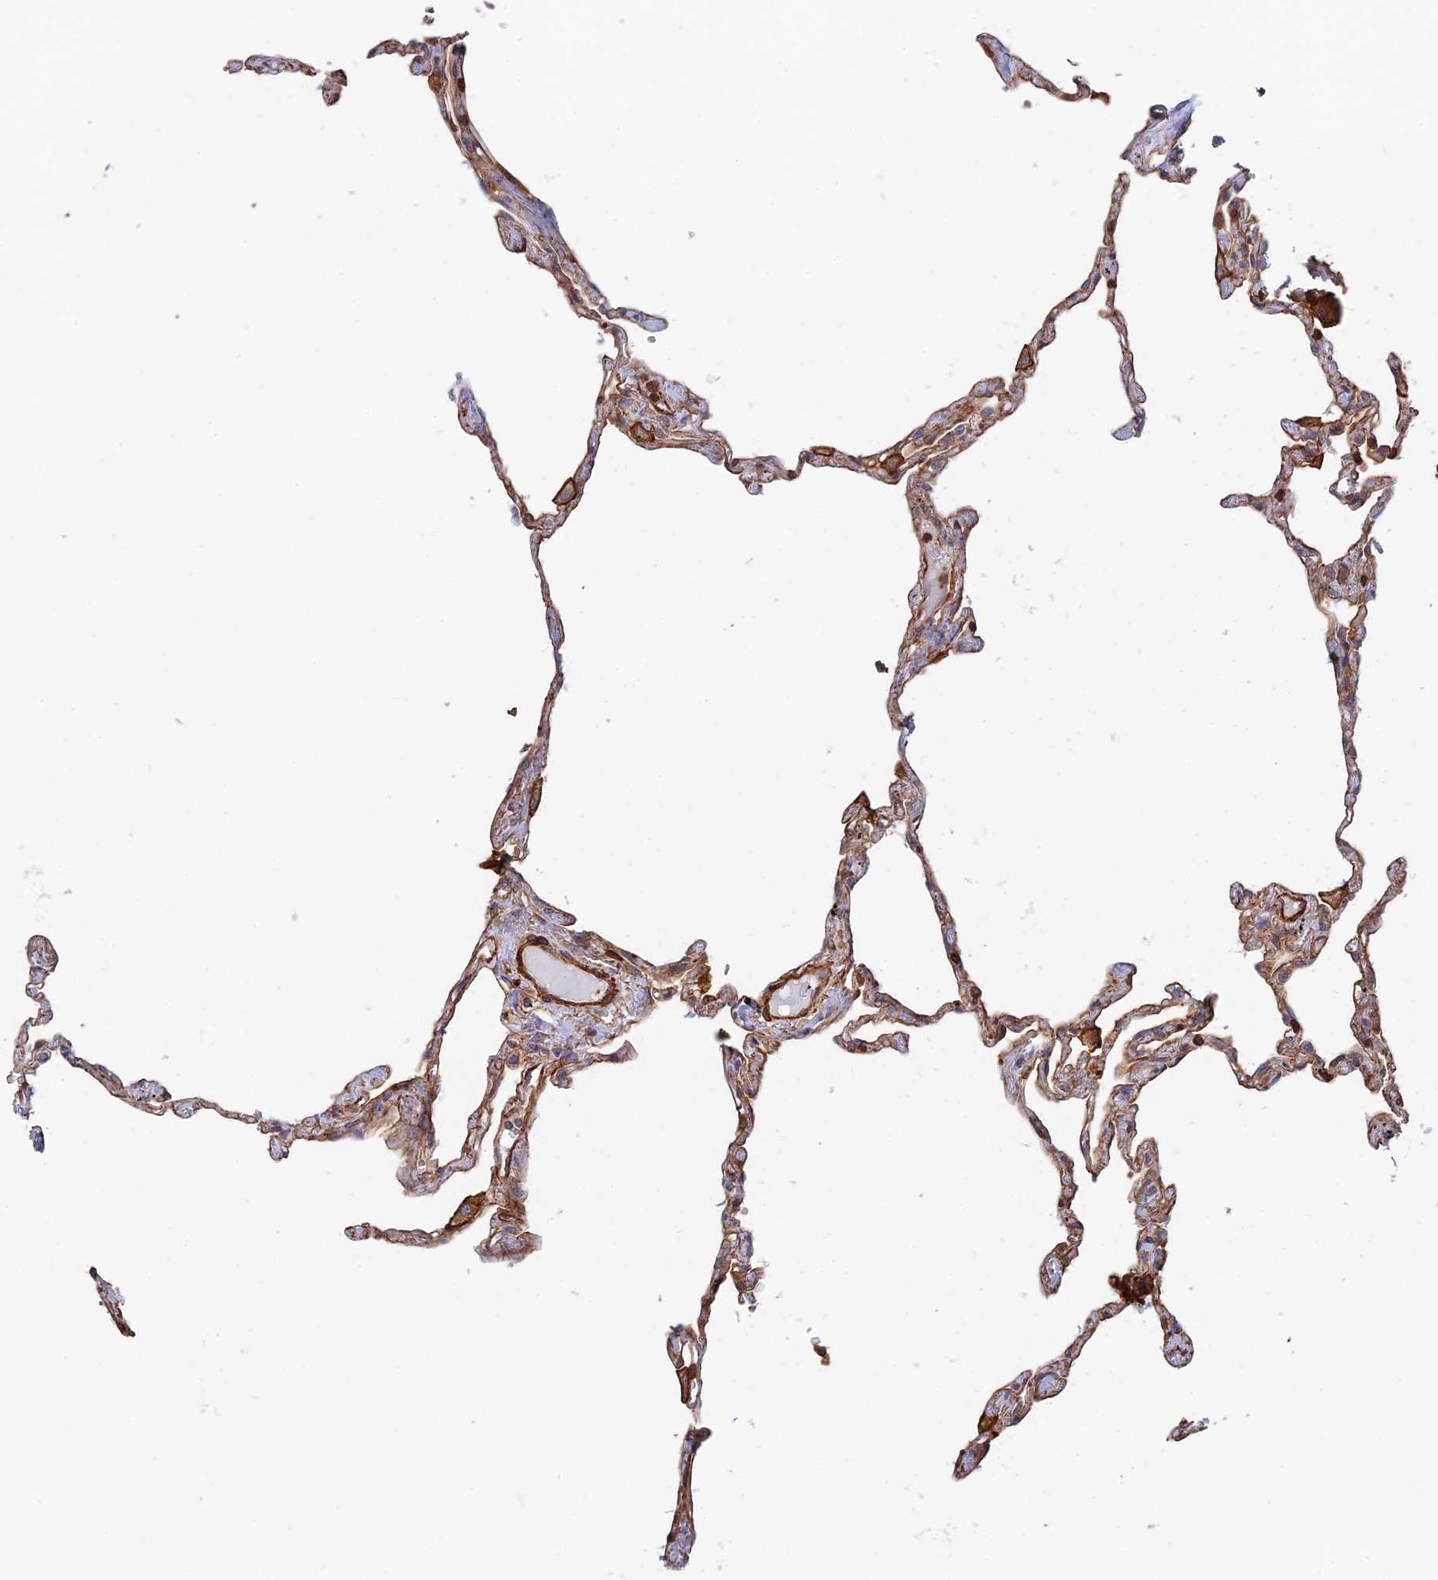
{"staining": {"intensity": "moderate", "quantity": ">75%", "location": "cytoplasmic/membranous"}, "tissue": "lung", "cell_type": "Alveolar cells", "image_type": "normal", "snomed": [{"axis": "morphology", "description": "Normal tissue, NOS"}, {"axis": "topography", "description": "Lung"}], "caption": "IHC of normal lung shows medium levels of moderate cytoplasmic/membranous positivity in approximately >75% of alveolar cells.", "gene": "PAK4", "patient": {"sex": "female", "age": 67}}